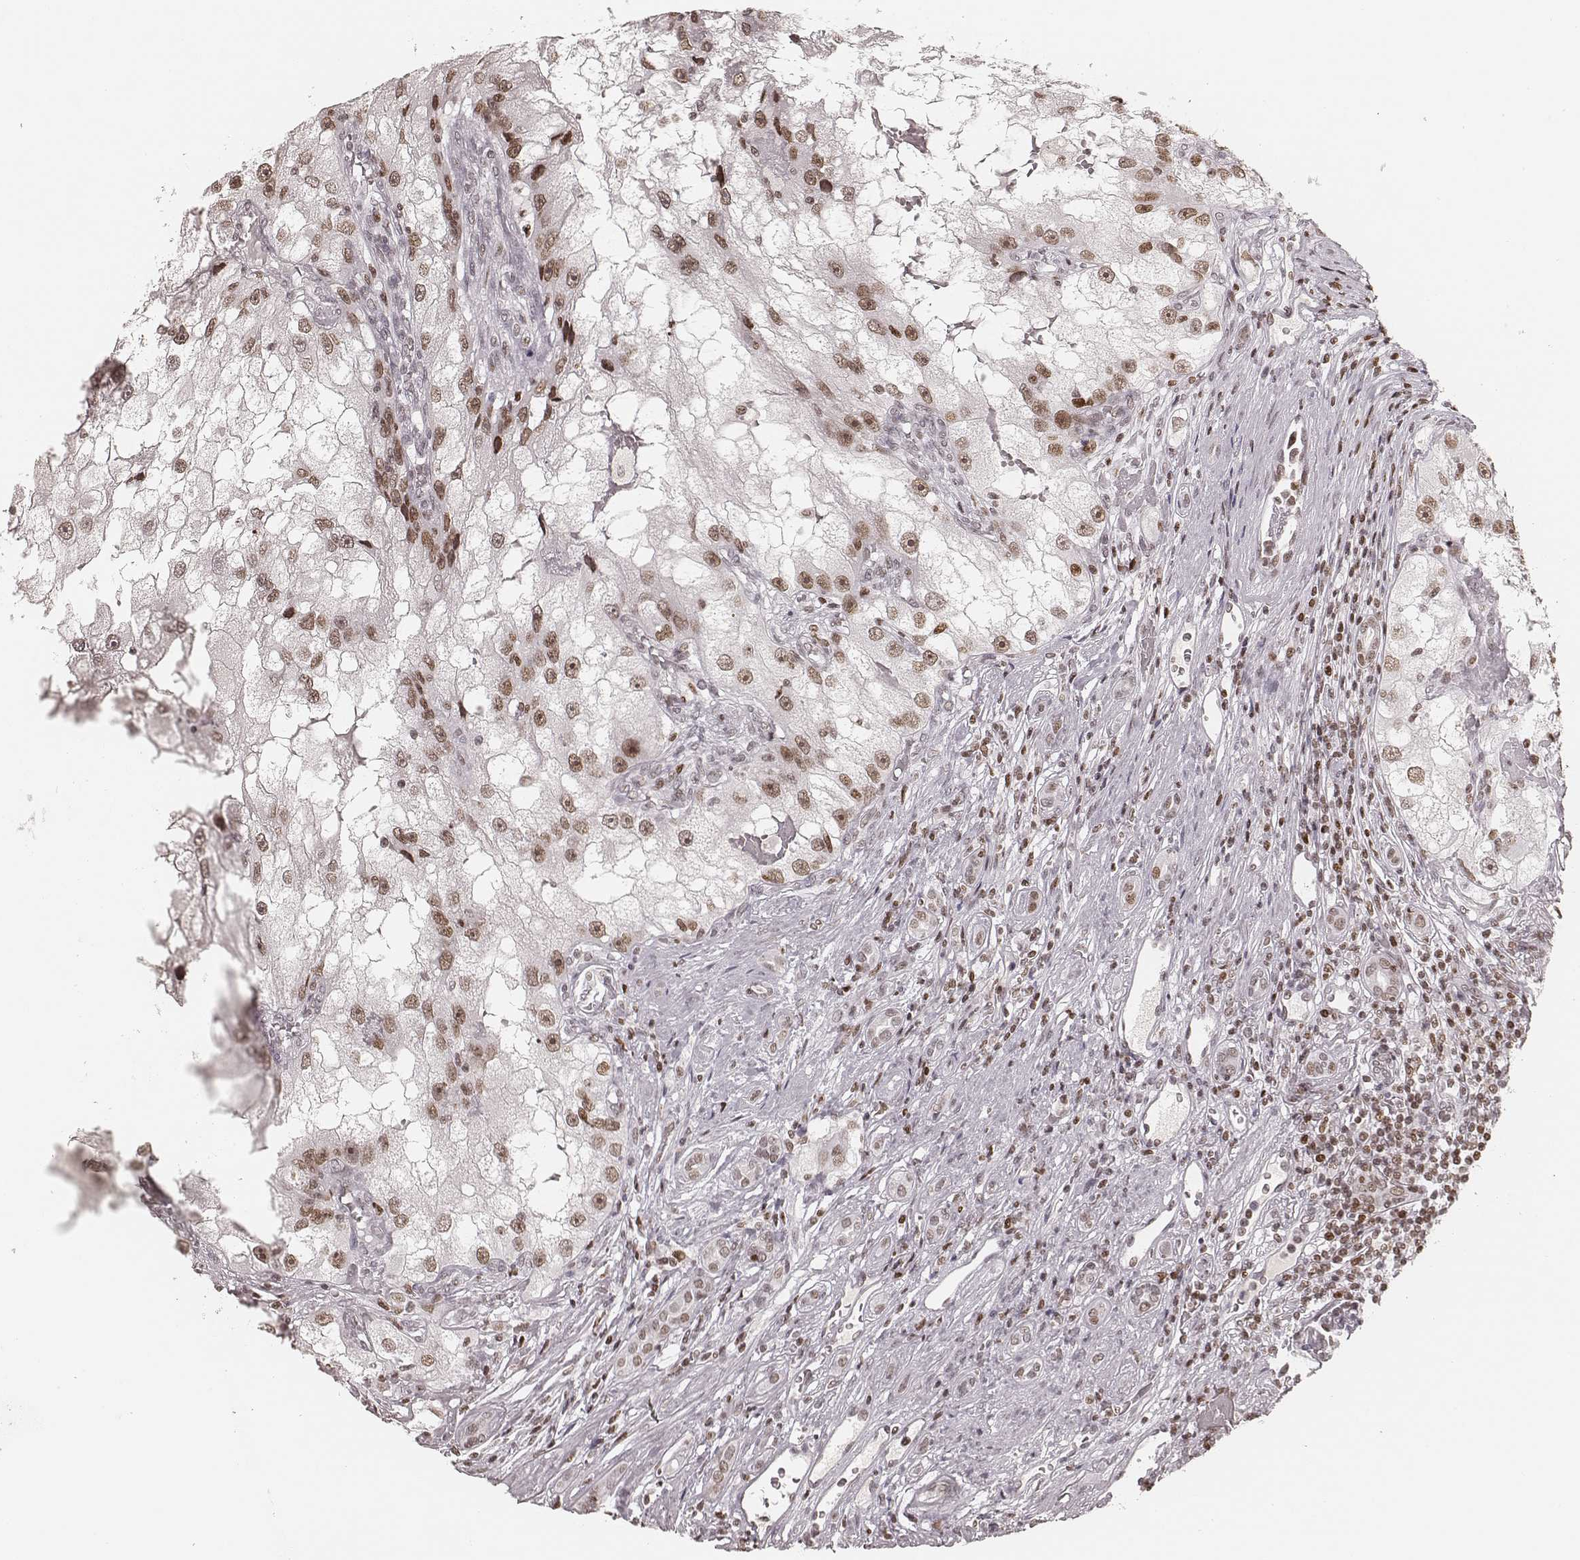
{"staining": {"intensity": "moderate", "quantity": ">75%", "location": "nuclear"}, "tissue": "renal cancer", "cell_type": "Tumor cells", "image_type": "cancer", "snomed": [{"axis": "morphology", "description": "Adenocarcinoma, NOS"}, {"axis": "topography", "description": "Kidney"}], "caption": "Approximately >75% of tumor cells in human renal cancer (adenocarcinoma) show moderate nuclear protein expression as visualized by brown immunohistochemical staining.", "gene": "PARP1", "patient": {"sex": "male", "age": 63}}